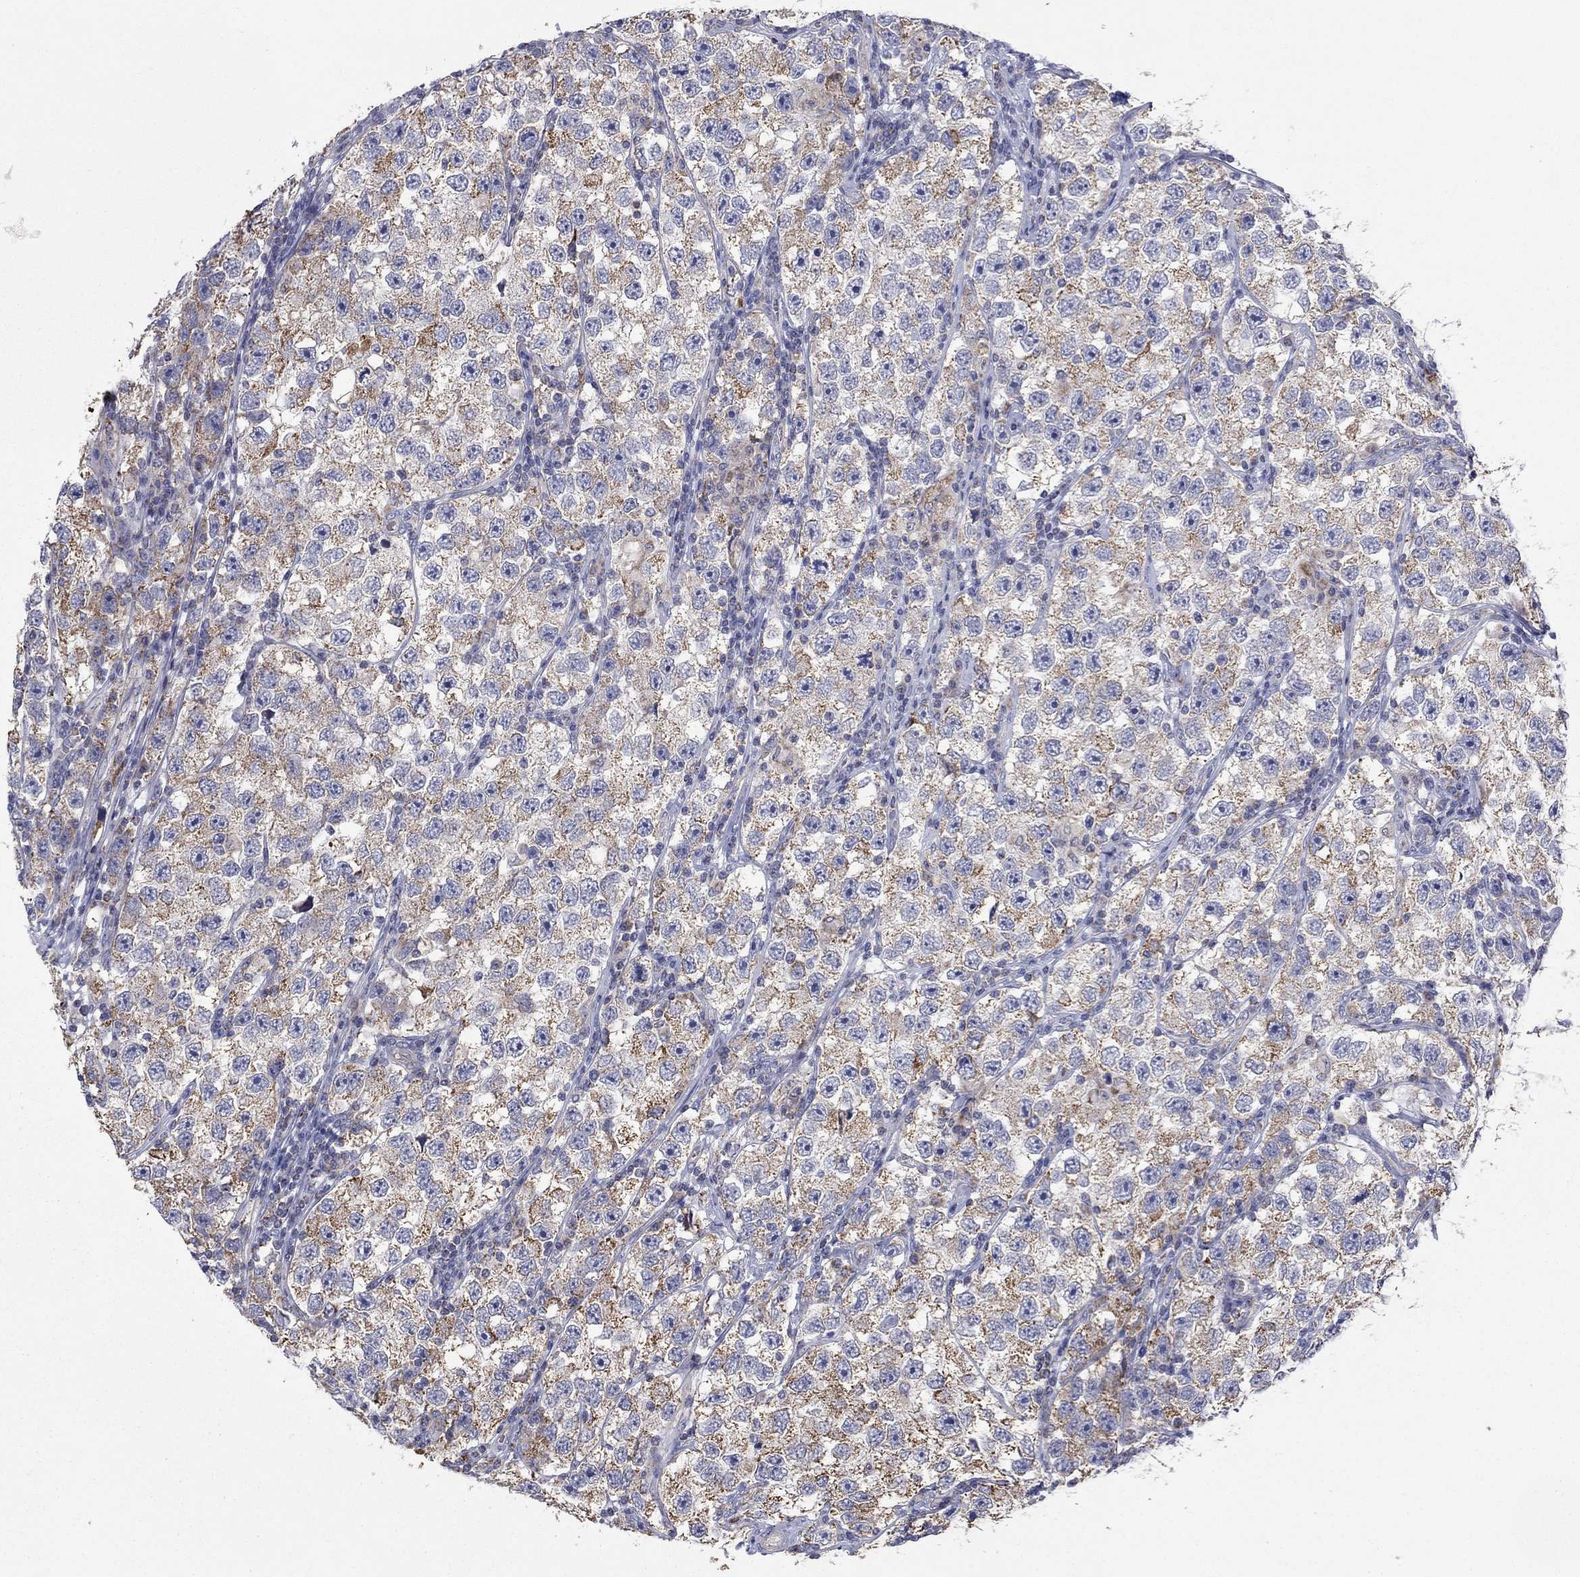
{"staining": {"intensity": "moderate", "quantity": "25%-75%", "location": "cytoplasmic/membranous"}, "tissue": "testis cancer", "cell_type": "Tumor cells", "image_type": "cancer", "snomed": [{"axis": "morphology", "description": "Seminoma, NOS"}, {"axis": "topography", "description": "Testis"}], "caption": "Testis seminoma tissue exhibits moderate cytoplasmic/membranous positivity in about 25%-75% of tumor cells", "gene": "HPS5", "patient": {"sex": "male", "age": 26}}